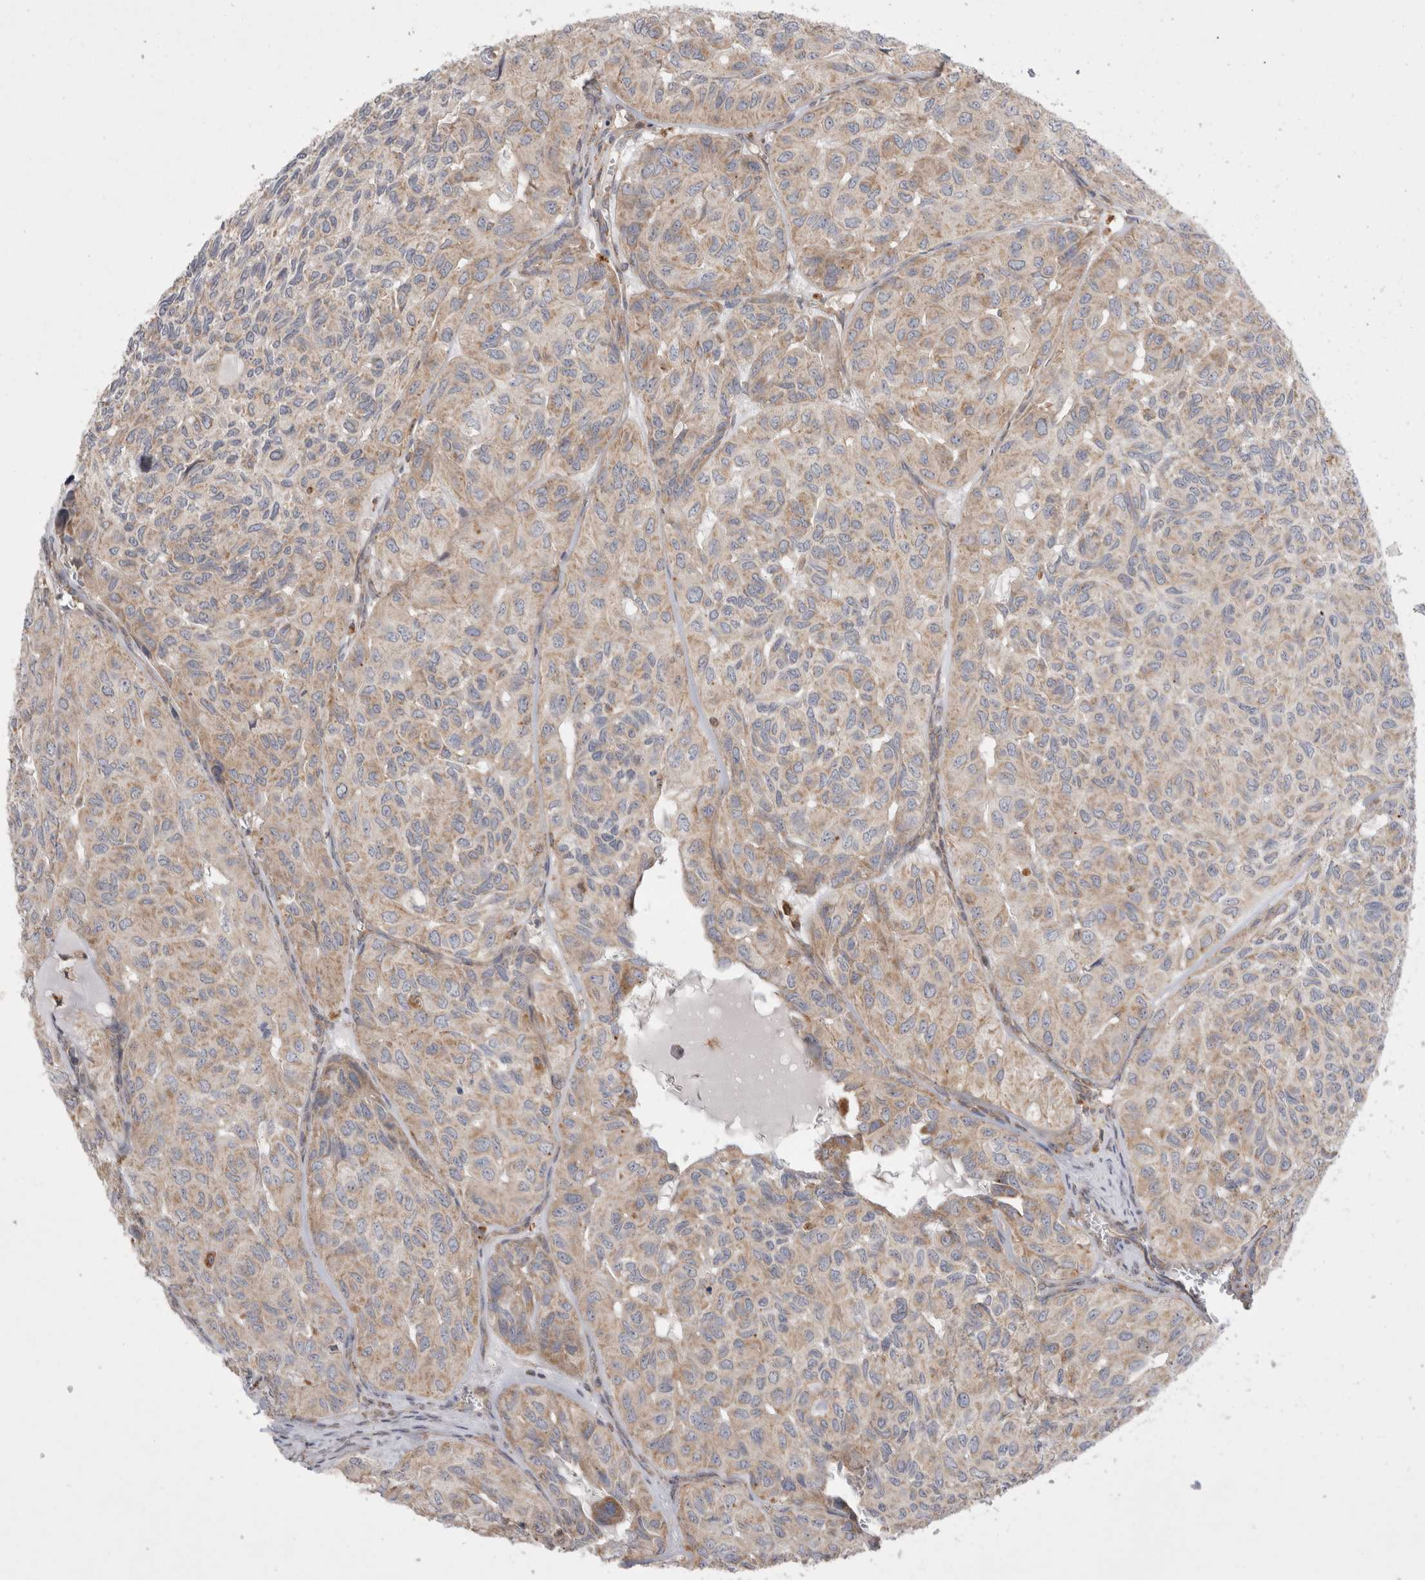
{"staining": {"intensity": "weak", "quantity": "25%-75%", "location": "cytoplasmic/membranous"}, "tissue": "head and neck cancer", "cell_type": "Tumor cells", "image_type": "cancer", "snomed": [{"axis": "morphology", "description": "Adenocarcinoma, NOS"}, {"axis": "topography", "description": "Salivary gland, NOS"}, {"axis": "topography", "description": "Head-Neck"}], "caption": "A brown stain labels weak cytoplasmic/membranous expression of a protein in head and neck adenocarcinoma tumor cells. (Stains: DAB in brown, nuclei in blue, Microscopy: brightfield microscopy at high magnification).", "gene": "TBC1D16", "patient": {"sex": "female", "age": 76}}